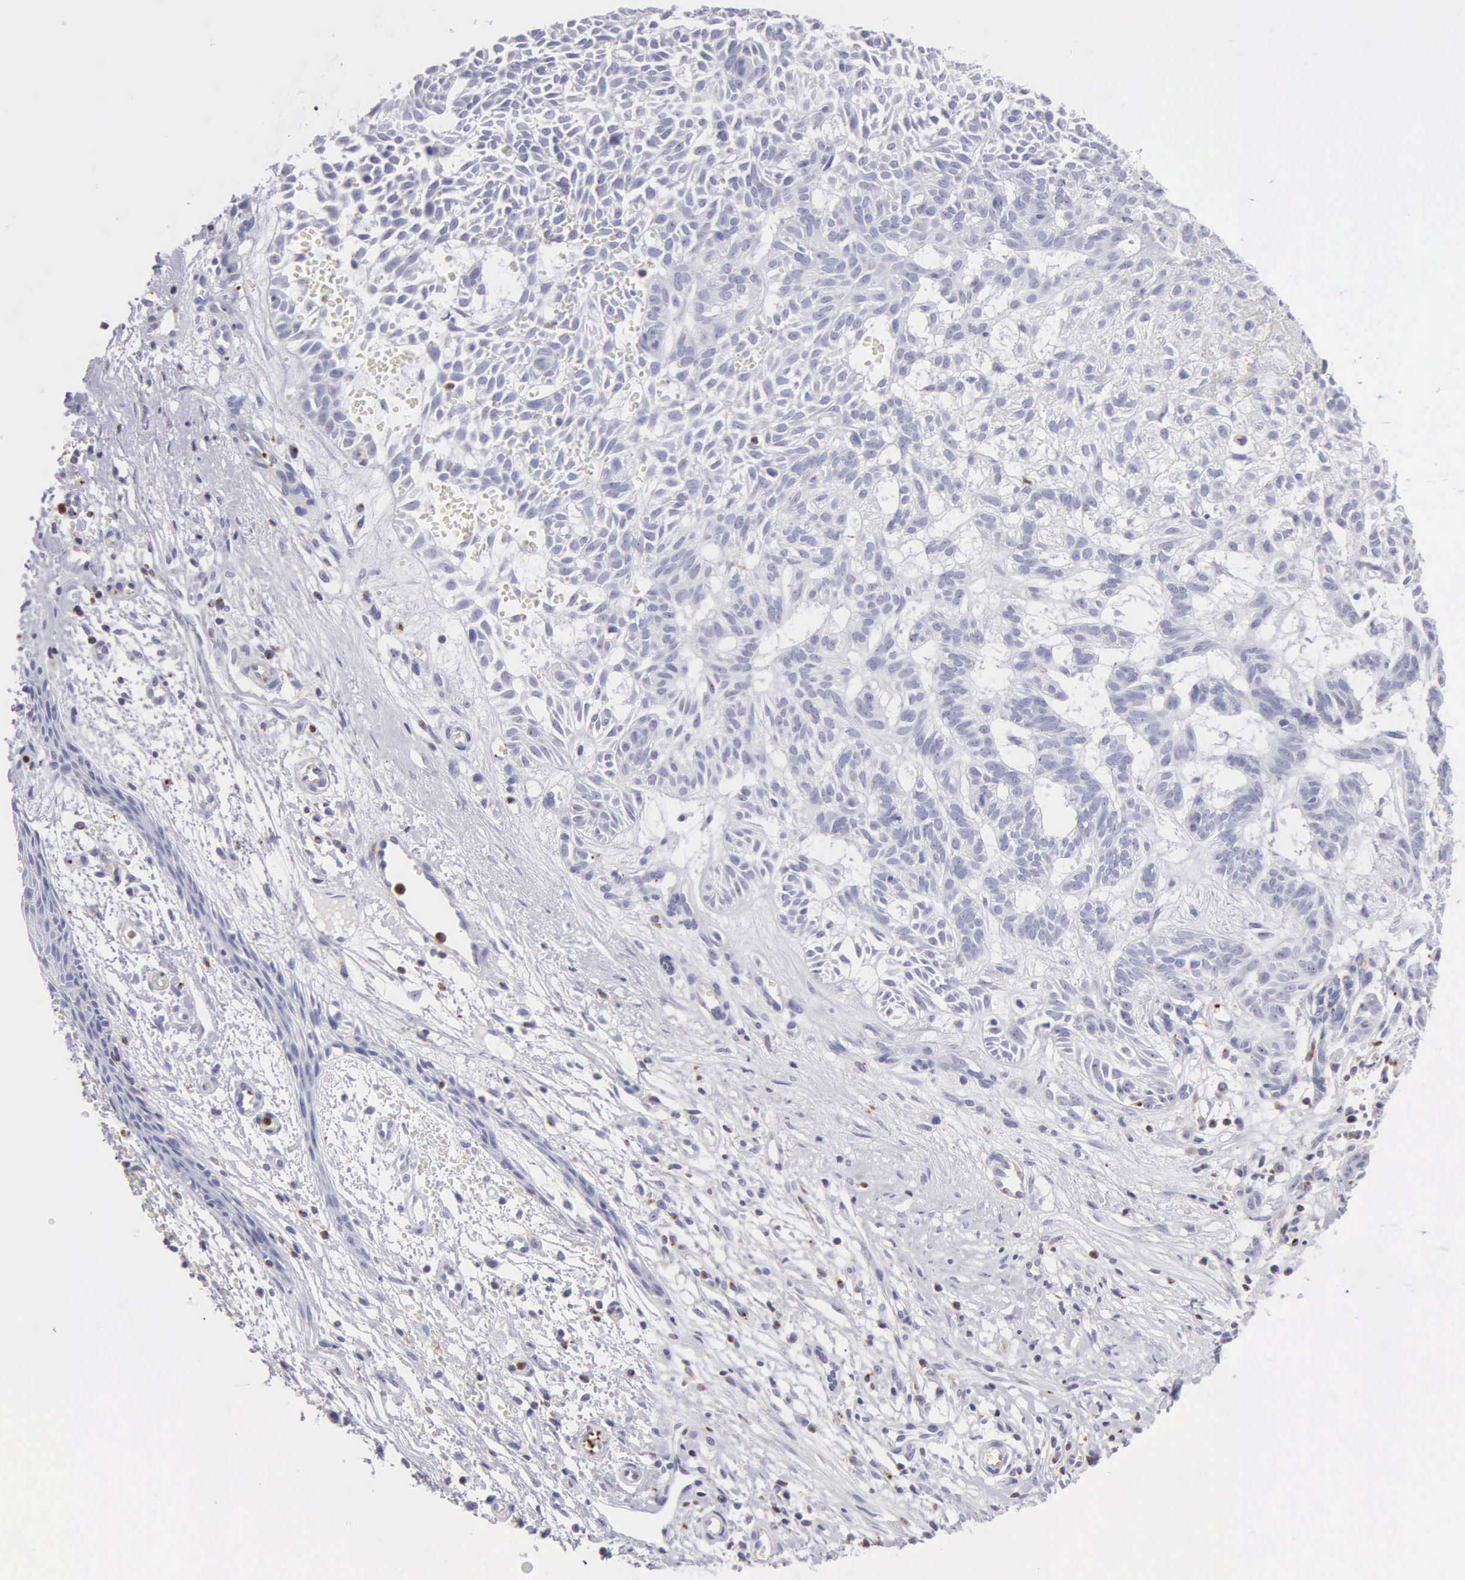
{"staining": {"intensity": "negative", "quantity": "none", "location": "none"}, "tissue": "skin cancer", "cell_type": "Tumor cells", "image_type": "cancer", "snomed": [{"axis": "morphology", "description": "Basal cell carcinoma"}, {"axis": "topography", "description": "Skin"}], "caption": "This image is of skin cancer stained with immunohistochemistry to label a protein in brown with the nuclei are counter-stained blue. There is no positivity in tumor cells.", "gene": "SRGN", "patient": {"sex": "male", "age": 75}}